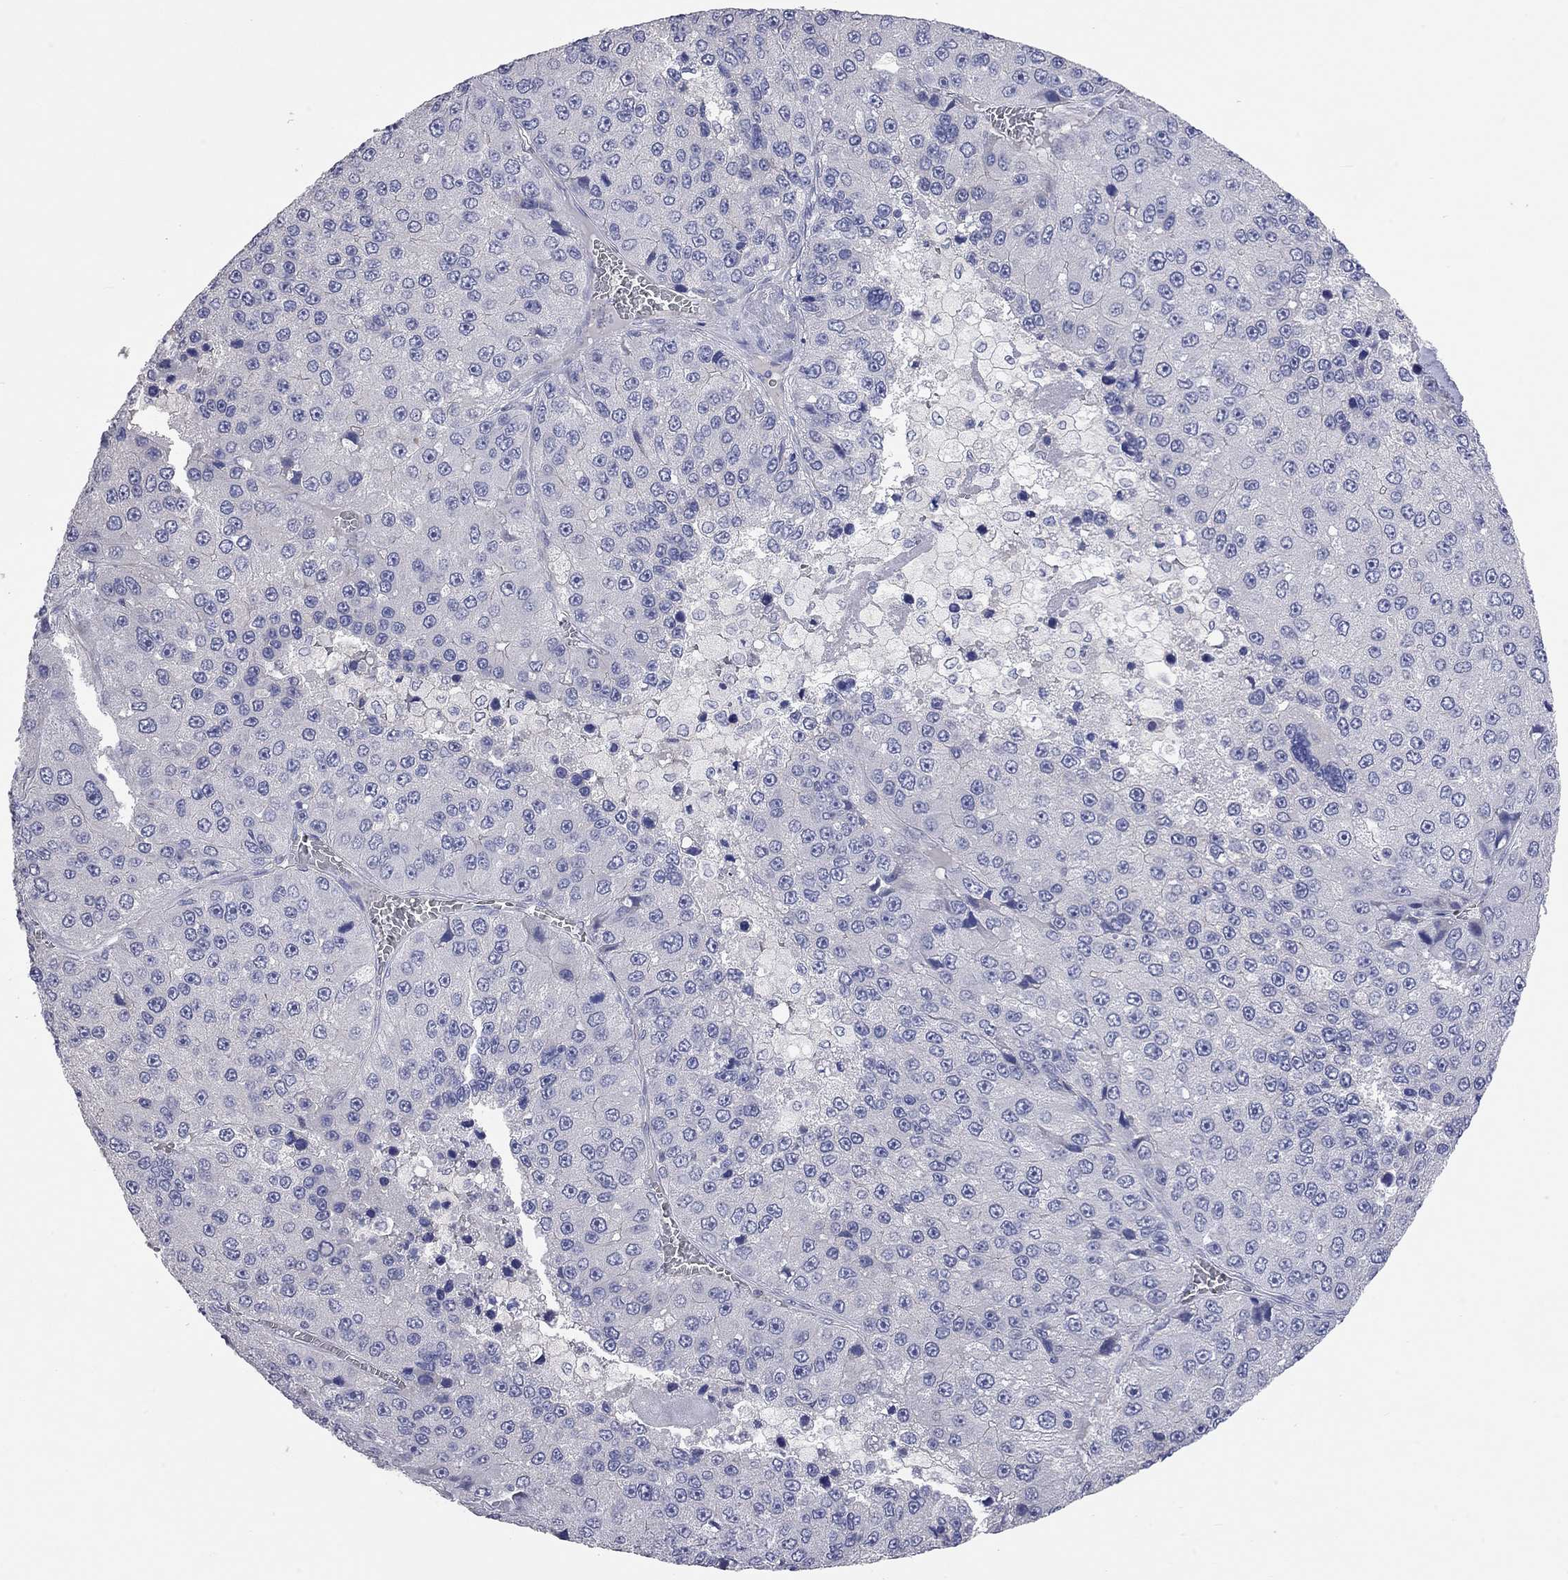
{"staining": {"intensity": "negative", "quantity": "none", "location": "none"}, "tissue": "liver cancer", "cell_type": "Tumor cells", "image_type": "cancer", "snomed": [{"axis": "morphology", "description": "Carcinoma, Hepatocellular, NOS"}, {"axis": "topography", "description": "Liver"}], "caption": "Immunohistochemistry of human hepatocellular carcinoma (liver) demonstrates no positivity in tumor cells.", "gene": "KCNB1", "patient": {"sex": "female", "age": 73}}